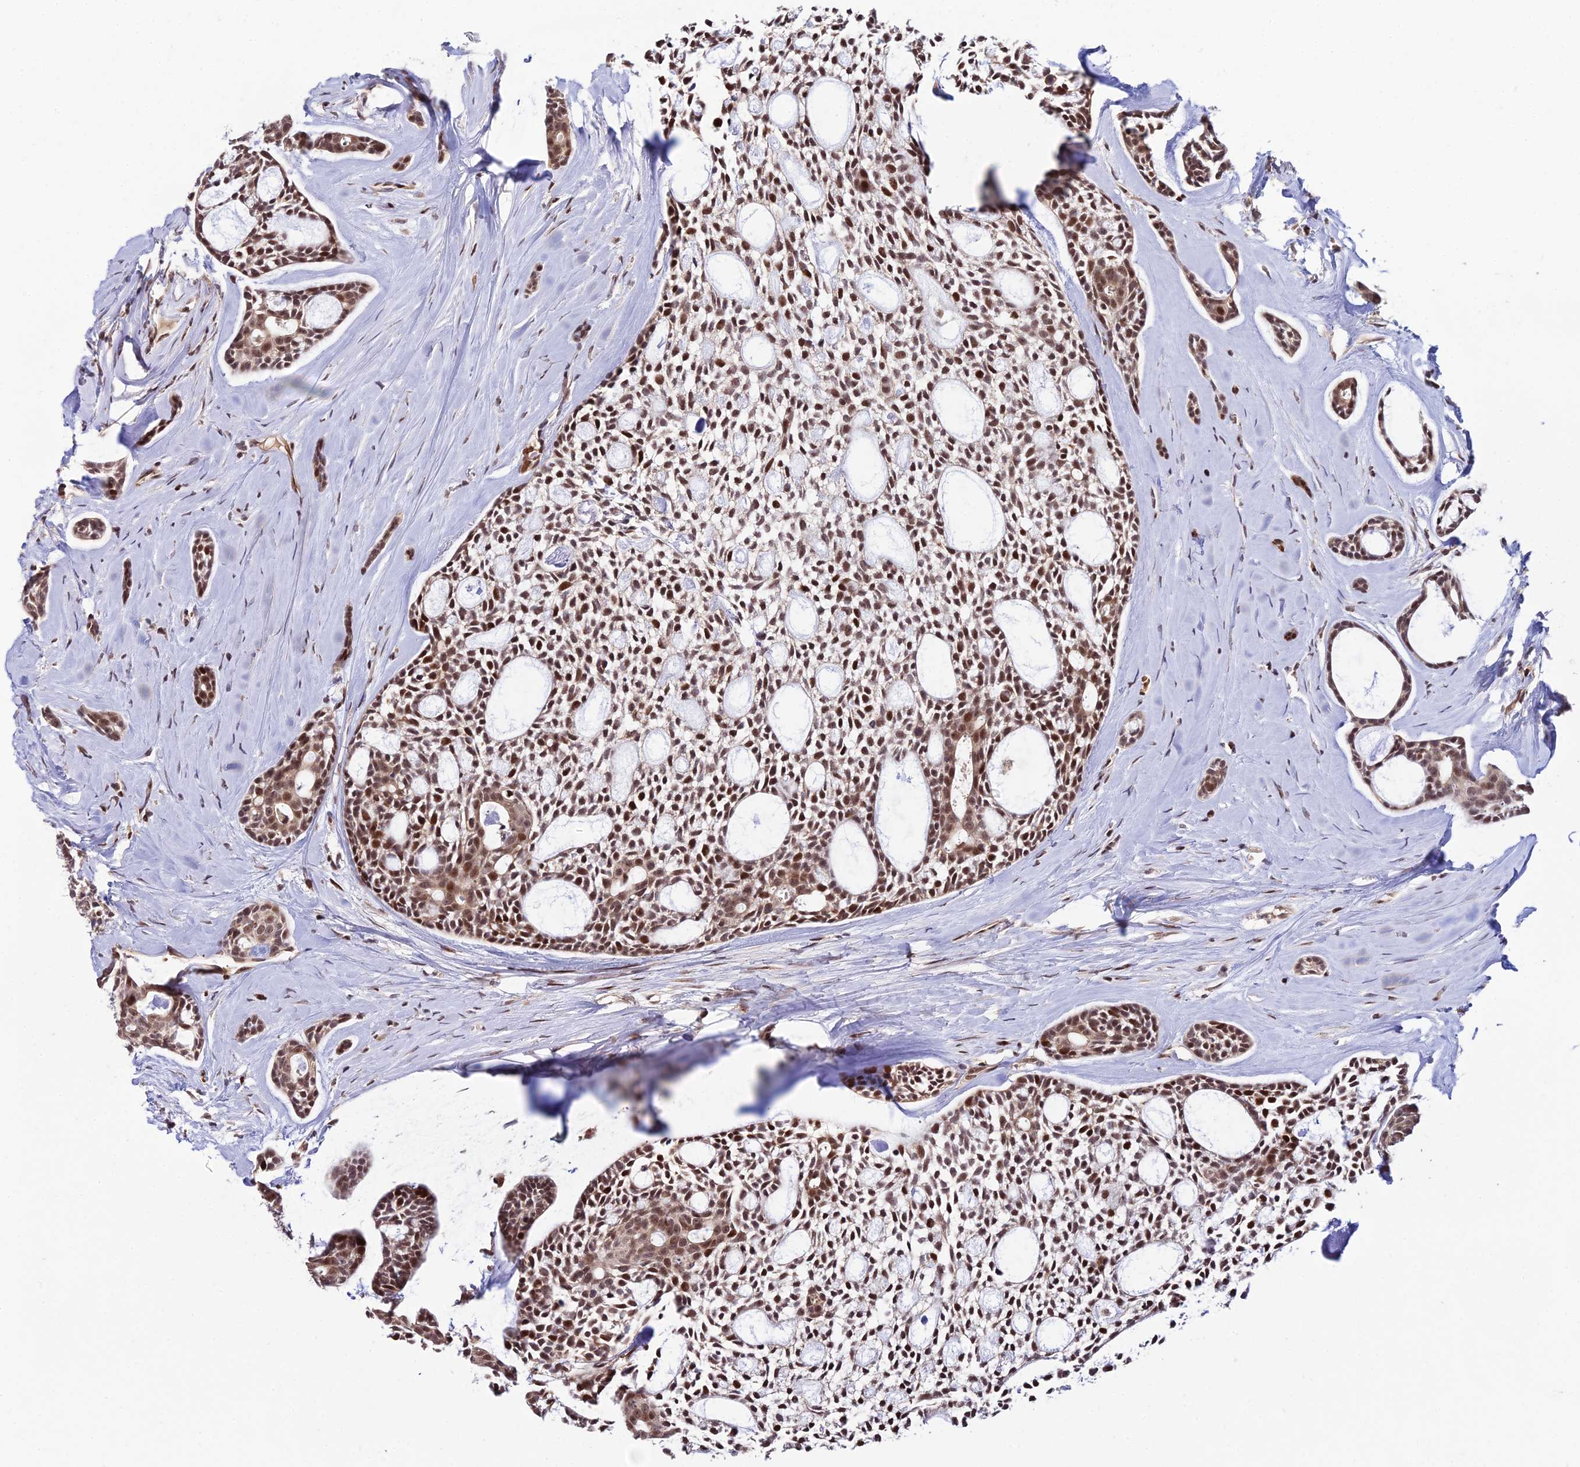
{"staining": {"intensity": "moderate", "quantity": ">75%", "location": "cytoplasmic/membranous,nuclear"}, "tissue": "head and neck cancer", "cell_type": "Tumor cells", "image_type": "cancer", "snomed": [{"axis": "morphology", "description": "Adenocarcinoma, NOS"}, {"axis": "topography", "description": "Subcutis"}, {"axis": "topography", "description": "Head-Neck"}], "caption": "Protein staining shows moderate cytoplasmic/membranous and nuclear positivity in approximately >75% of tumor cells in head and neck adenocarcinoma.", "gene": "CIB3", "patient": {"sex": "female", "age": 73}}